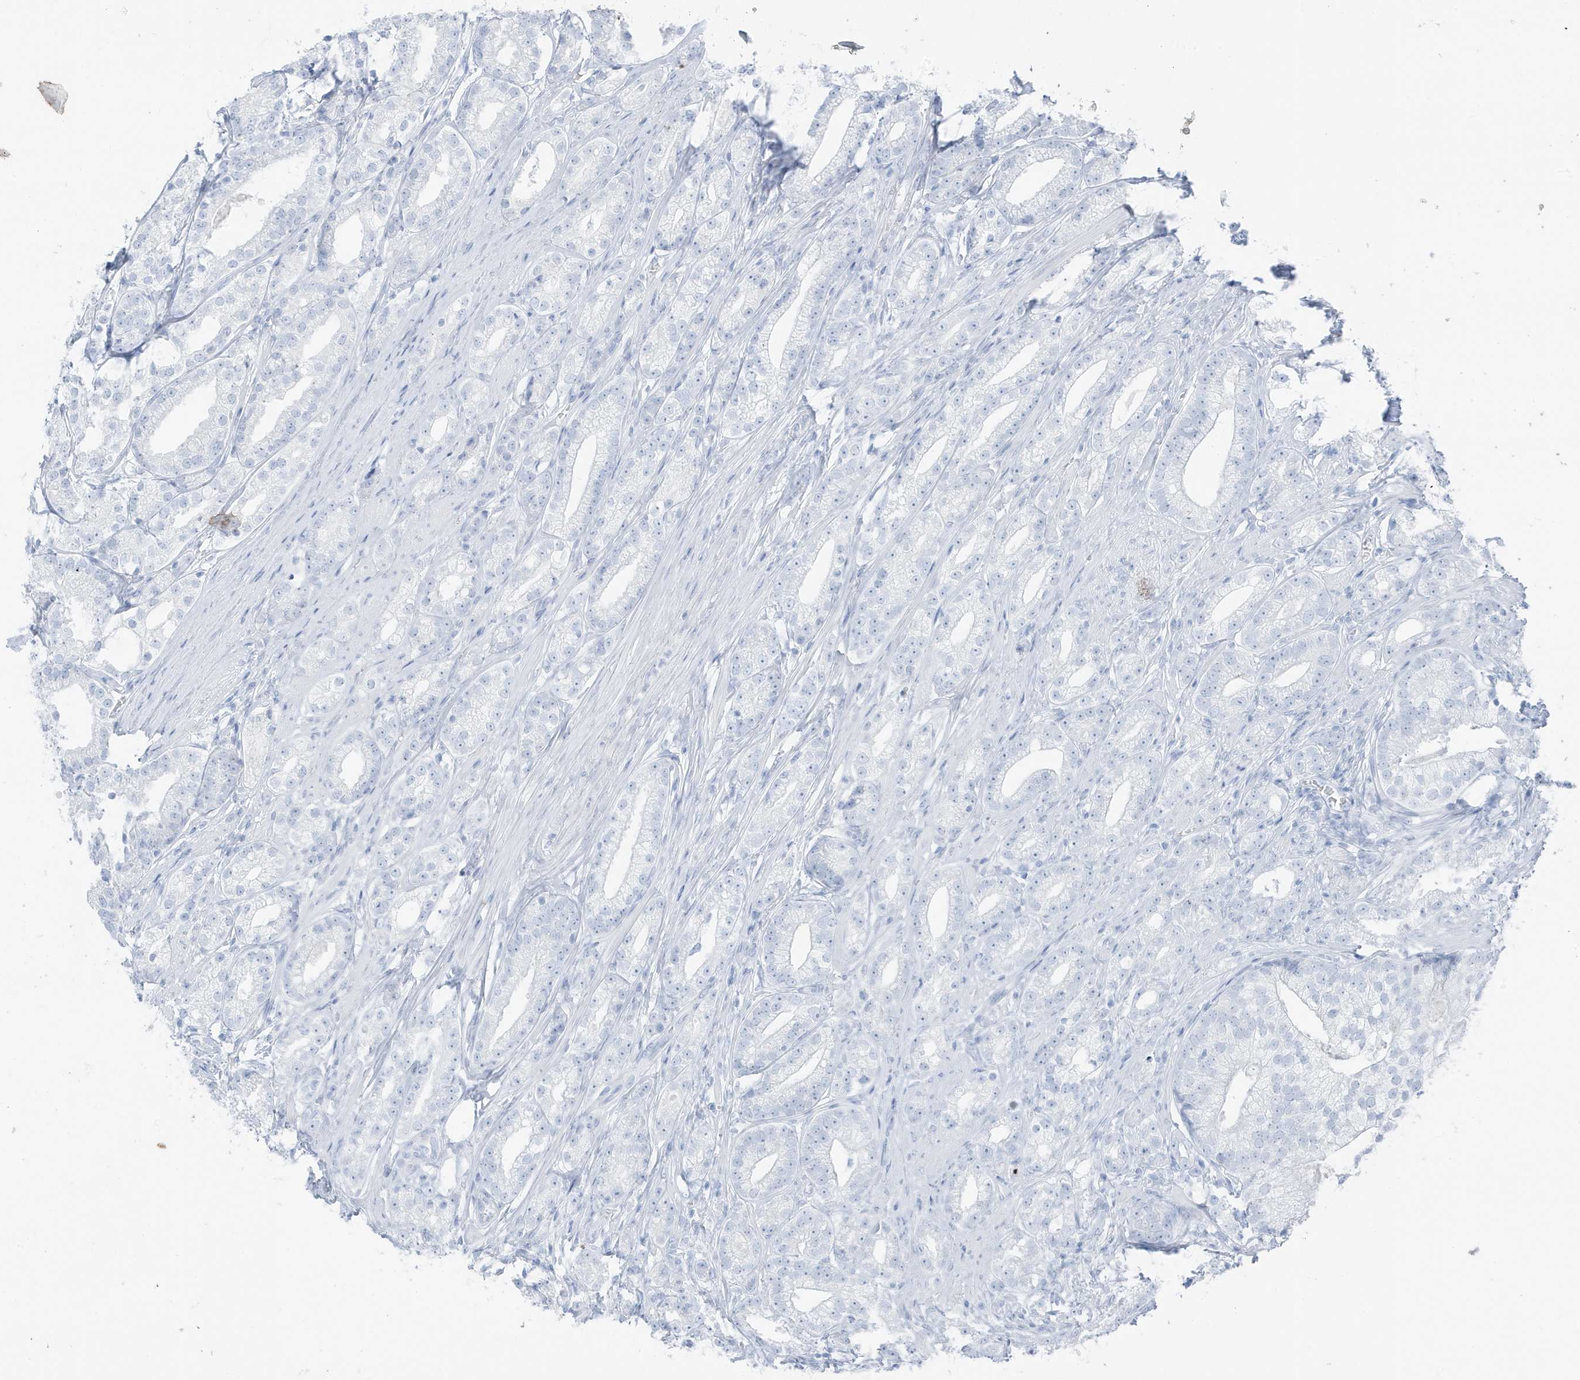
{"staining": {"intensity": "negative", "quantity": "none", "location": "none"}, "tissue": "prostate cancer", "cell_type": "Tumor cells", "image_type": "cancer", "snomed": [{"axis": "morphology", "description": "Adenocarcinoma, High grade"}, {"axis": "topography", "description": "Prostate"}], "caption": "Human prostate cancer stained for a protein using immunohistochemistry (IHC) exhibits no expression in tumor cells.", "gene": "ZFP64", "patient": {"sex": "male", "age": 69}}